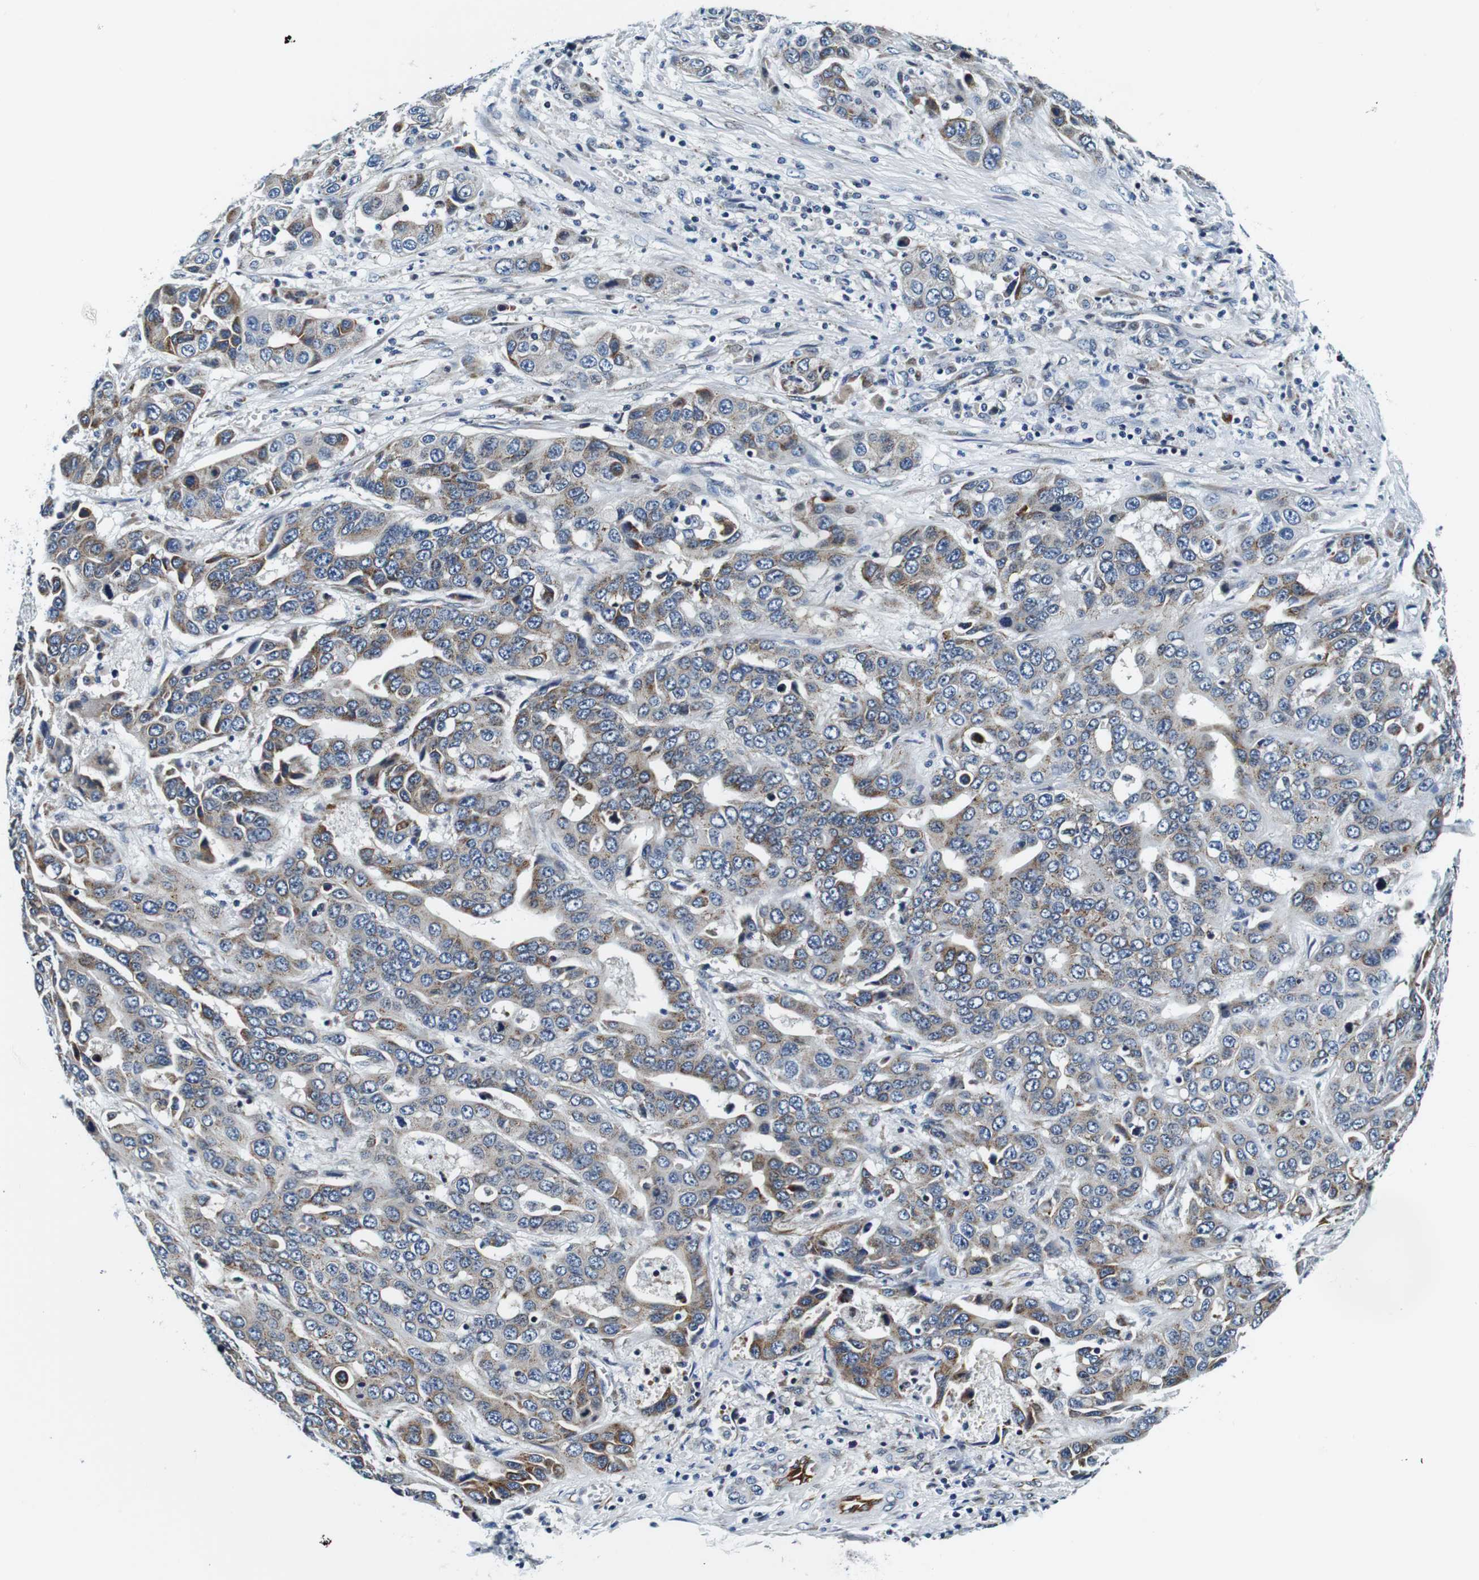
{"staining": {"intensity": "moderate", "quantity": "25%-75%", "location": "cytoplasmic/membranous"}, "tissue": "liver cancer", "cell_type": "Tumor cells", "image_type": "cancer", "snomed": [{"axis": "morphology", "description": "Cholangiocarcinoma"}, {"axis": "topography", "description": "Liver"}], "caption": "A medium amount of moderate cytoplasmic/membranous staining is identified in approximately 25%-75% of tumor cells in liver cancer tissue.", "gene": "FAR2", "patient": {"sex": "female", "age": 52}}